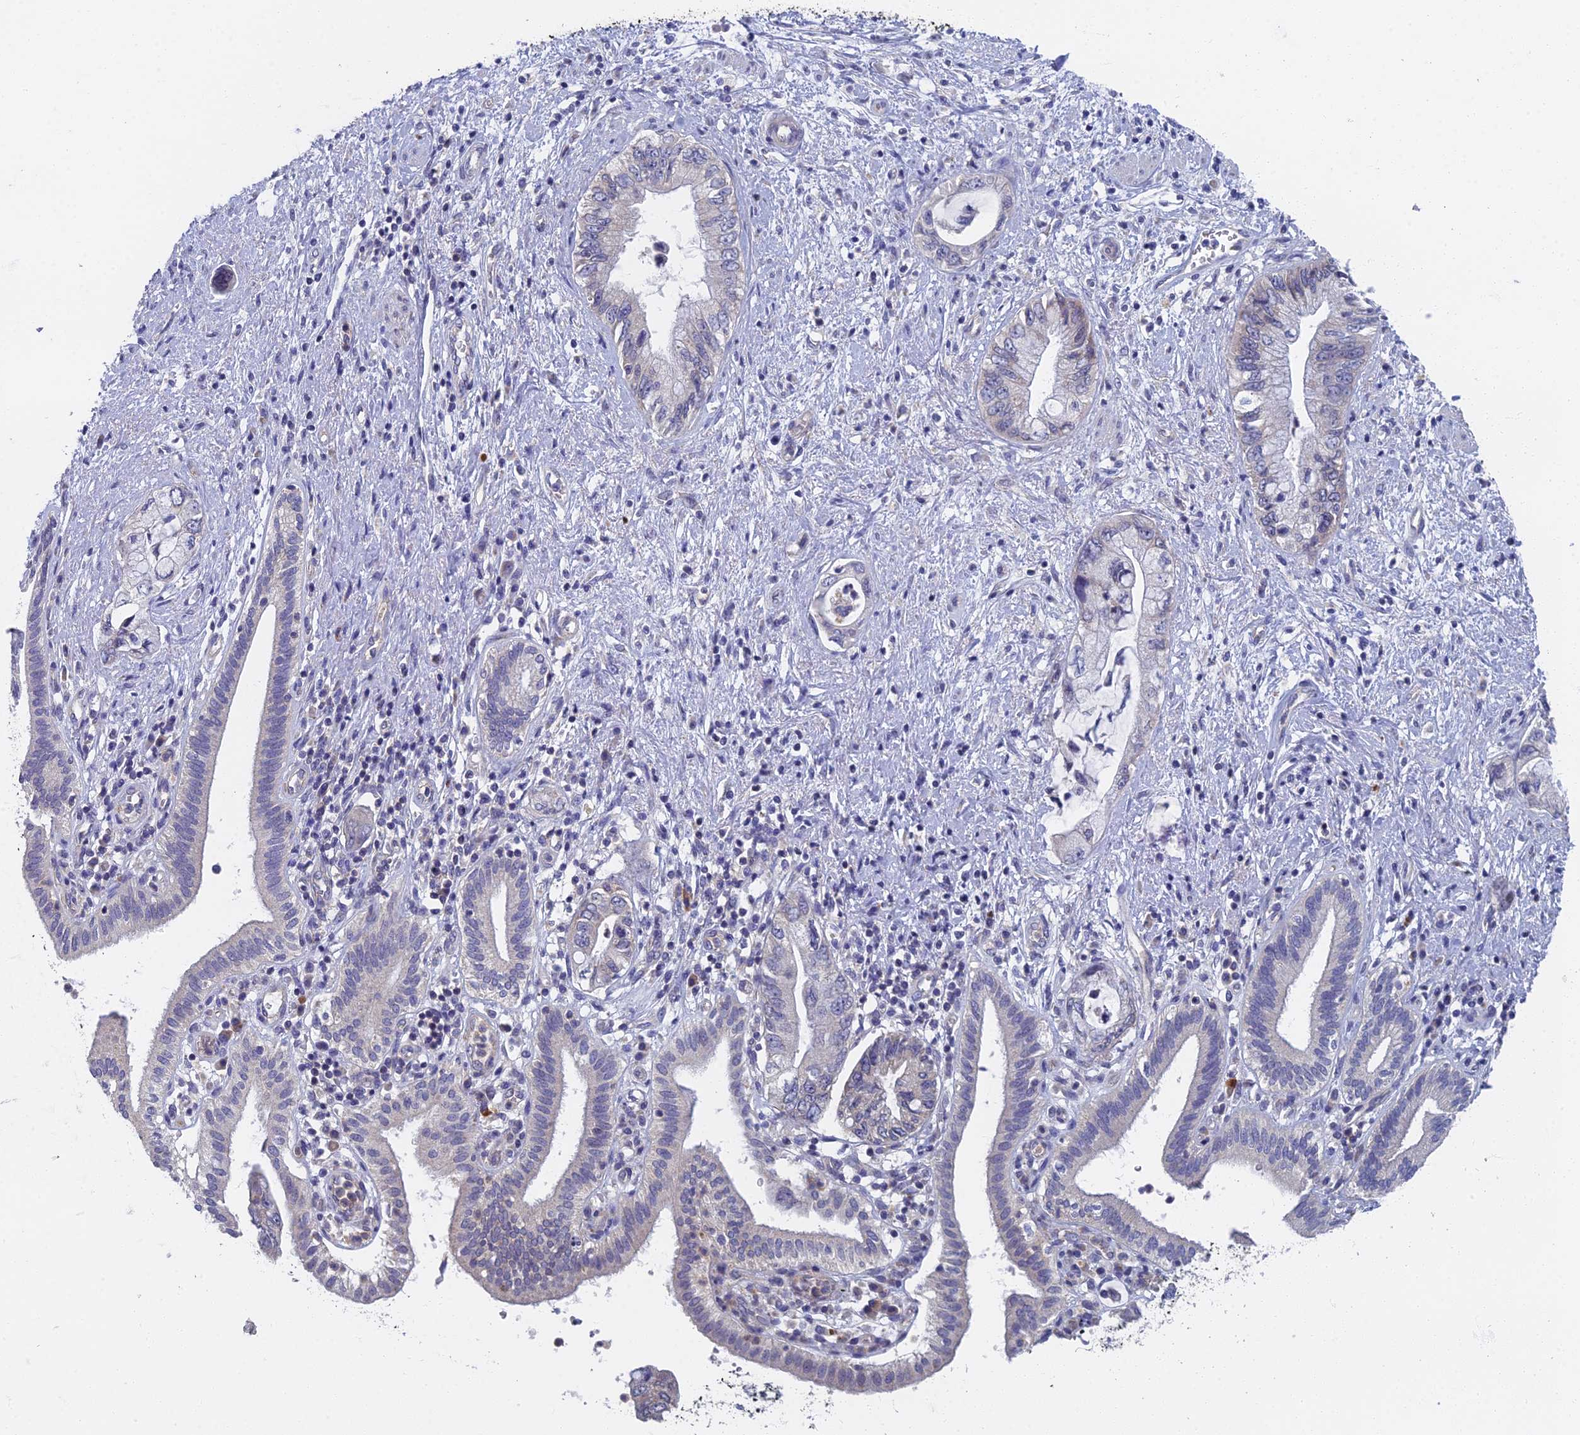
{"staining": {"intensity": "negative", "quantity": "none", "location": "none"}, "tissue": "pancreatic cancer", "cell_type": "Tumor cells", "image_type": "cancer", "snomed": [{"axis": "morphology", "description": "Adenocarcinoma, NOS"}, {"axis": "topography", "description": "Pancreas"}], "caption": "Immunohistochemistry of human pancreatic adenocarcinoma demonstrates no positivity in tumor cells. (DAB (3,3'-diaminobenzidine) immunohistochemistry, high magnification).", "gene": "SPIN4", "patient": {"sex": "female", "age": 73}}